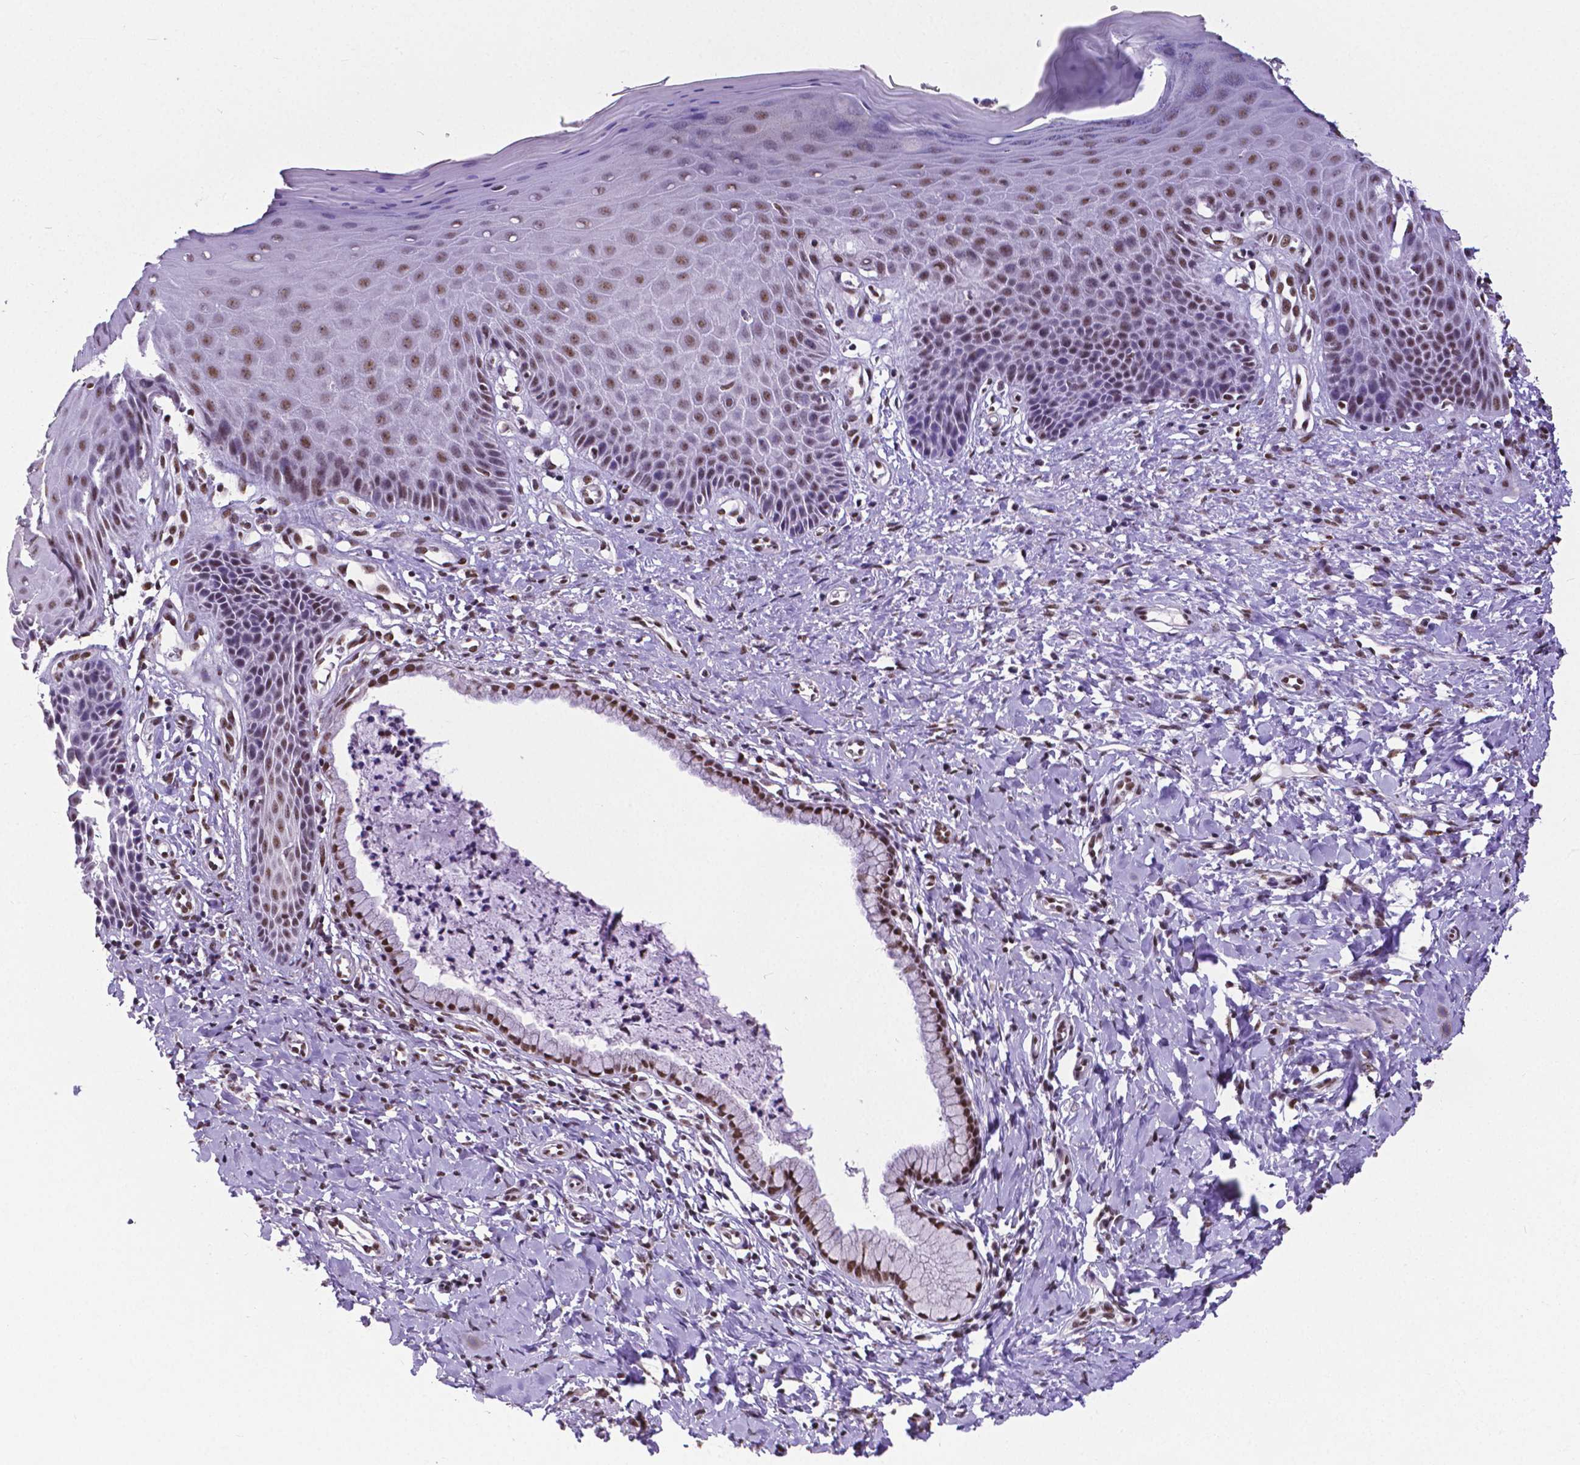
{"staining": {"intensity": "moderate", "quantity": "25%-75%", "location": "nuclear"}, "tissue": "vagina", "cell_type": "Squamous epithelial cells", "image_type": "normal", "snomed": [{"axis": "morphology", "description": "Normal tissue, NOS"}, {"axis": "topography", "description": "Vagina"}], "caption": "Immunohistochemistry of unremarkable human vagina demonstrates medium levels of moderate nuclear staining in about 25%-75% of squamous epithelial cells. (DAB IHC, brown staining for protein, blue staining for nuclei).", "gene": "ATRX", "patient": {"sex": "female", "age": 83}}